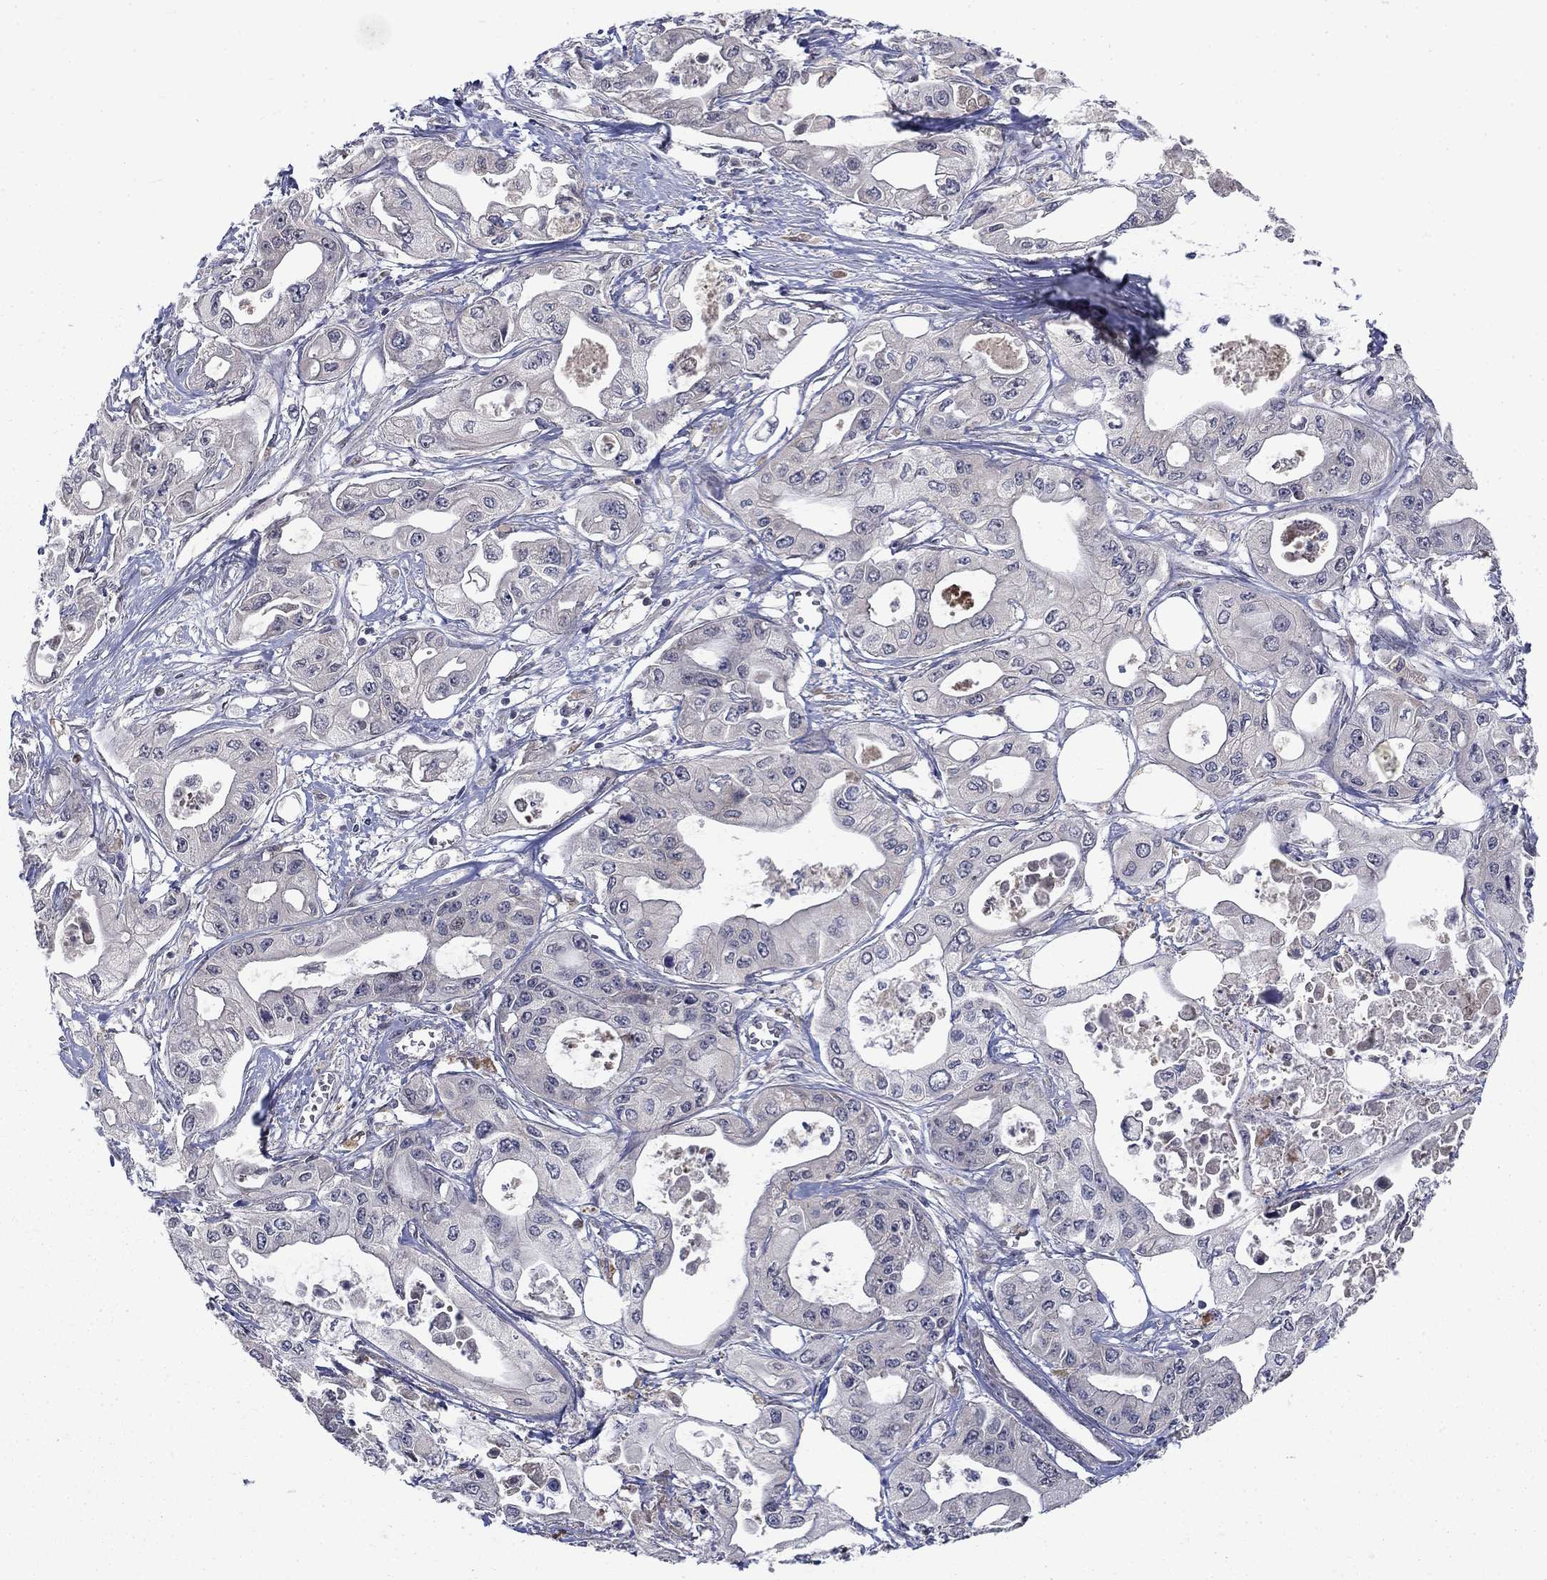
{"staining": {"intensity": "negative", "quantity": "none", "location": "none"}, "tissue": "pancreatic cancer", "cell_type": "Tumor cells", "image_type": "cancer", "snomed": [{"axis": "morphology", "description": "Adenocarcinoma, NOS"}, {"axis": "topography", "description": "Pancreas"}], "caption": "Photomicrograph shows no protein positivity in tumor cells of adenocarcinoma (pancreatic) tissue.", "gene": "FAM3B", "patient": {"sex": "male", "age": 70}}